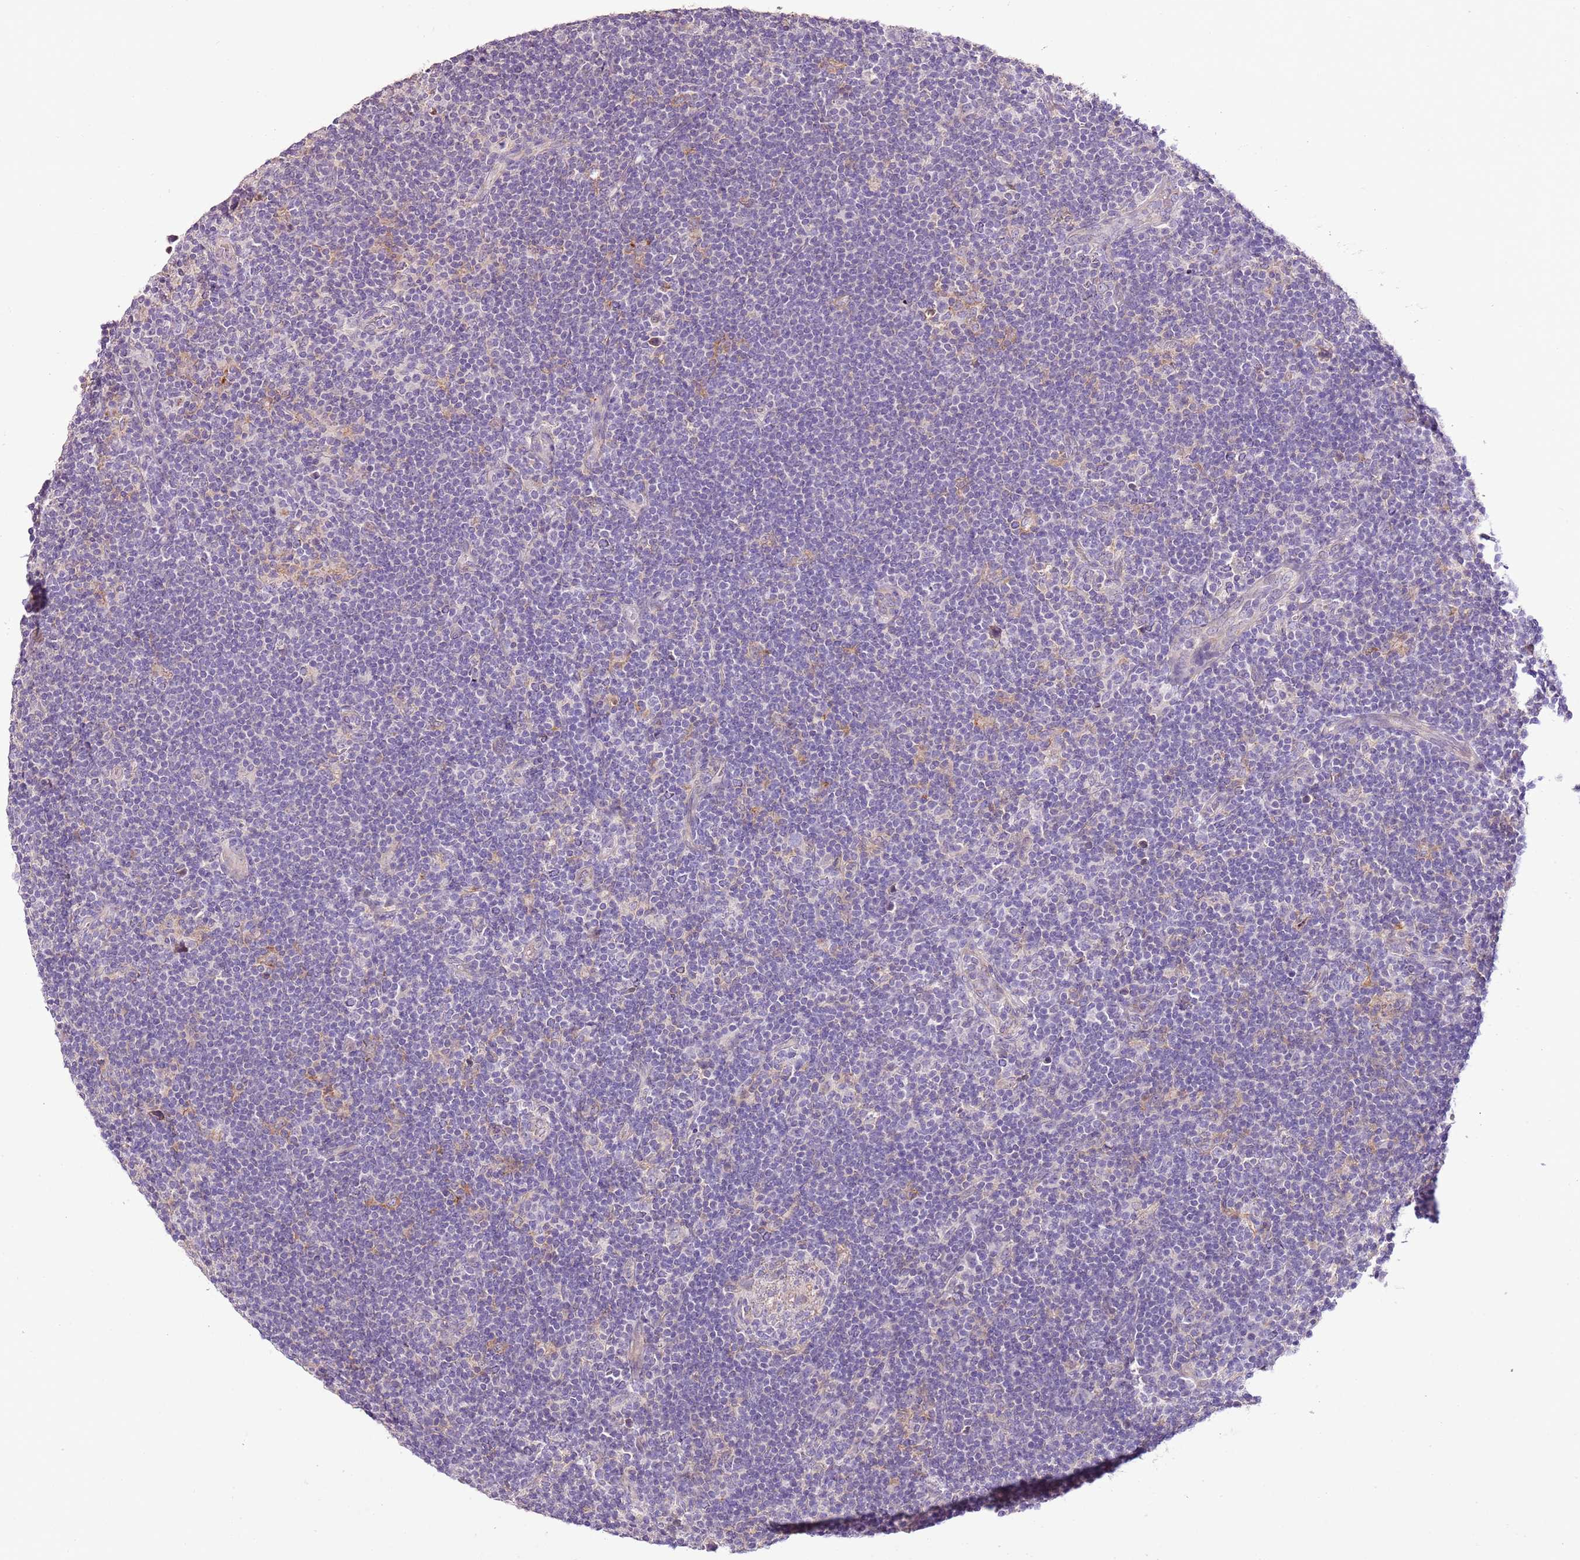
{"staining": {"intensity": "weak", "quantity": "<25%", "location": "cytoplasmic/membranous"}, "tissue": "lymphoma", "cell_type": "Tumor cells", "image_type": "cancer", "snomed": [{"axis": "morphology", "description": "Hodgkin's disease, NOS"}, {"axis": "topography", "description": "Lymph node"}], "caption": "Immunohistochemistry histopathology image of lymphoma stained for a protein (brown), which demonstrates no staining in tumor cells.", "gene": "CMKLR1", "patient": {"sex": "female", "age": 57}}